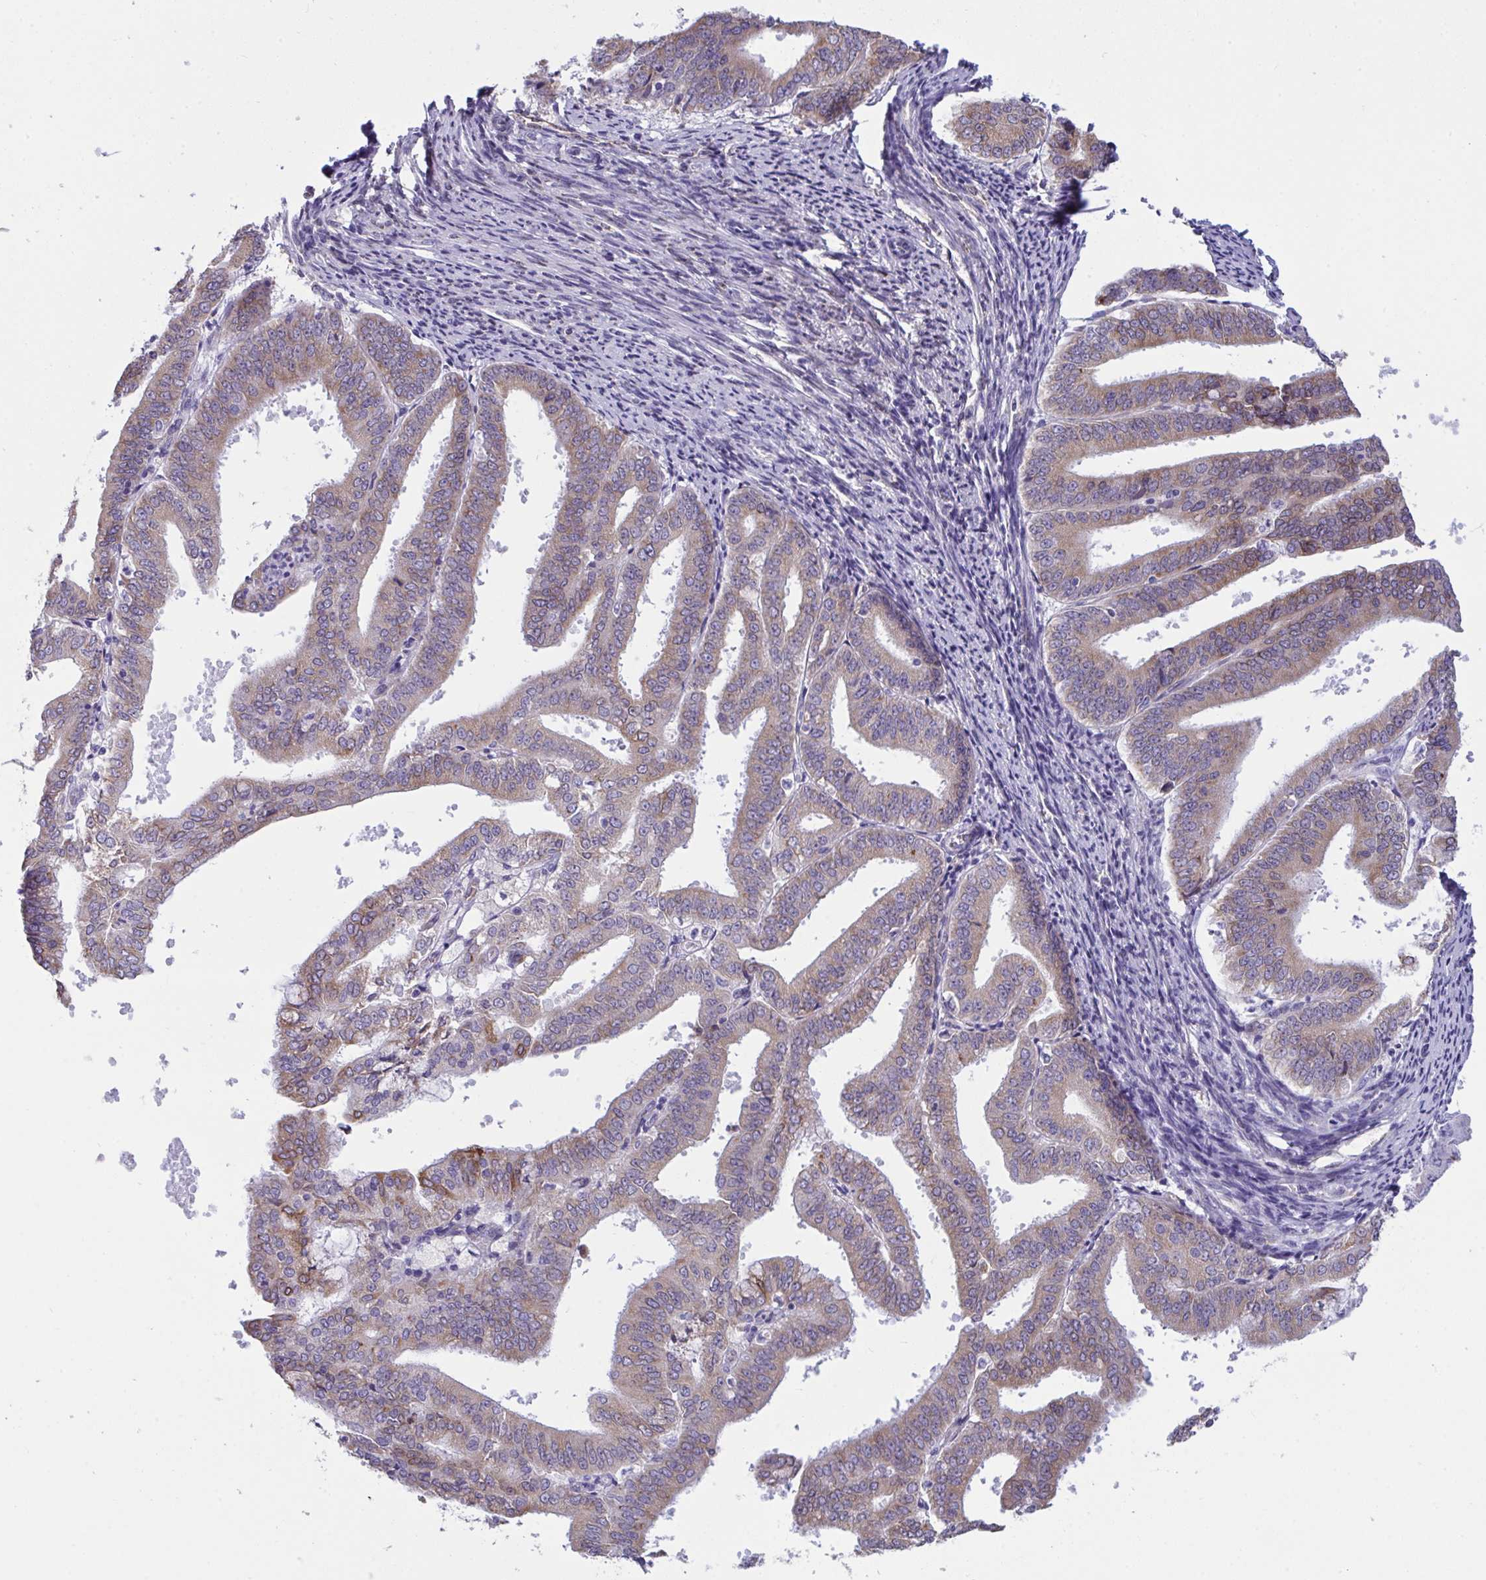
{"staining": {"intensity": "strong", "quantity": "25%-75%", "location": "cytoplasmic/membranous"}, "tissue": "endometrial cancer", "cell_type": "Tumor cells", "image_type": "cancer", "snomed": [{"axis": "morphology", "description": "Adenocarcinoma, NOS"}, {"axis": "topography", "description": "Endometrium"}], "caption": "There is high levels of strong cytoplasmic/membranous staining in tumor cells of adenocarcinoma (endometrial), as demonstrated by immunohistochemical staining (brown color).", "gene": "ASPH", "patient": {"sex": "female", "age": 63}}